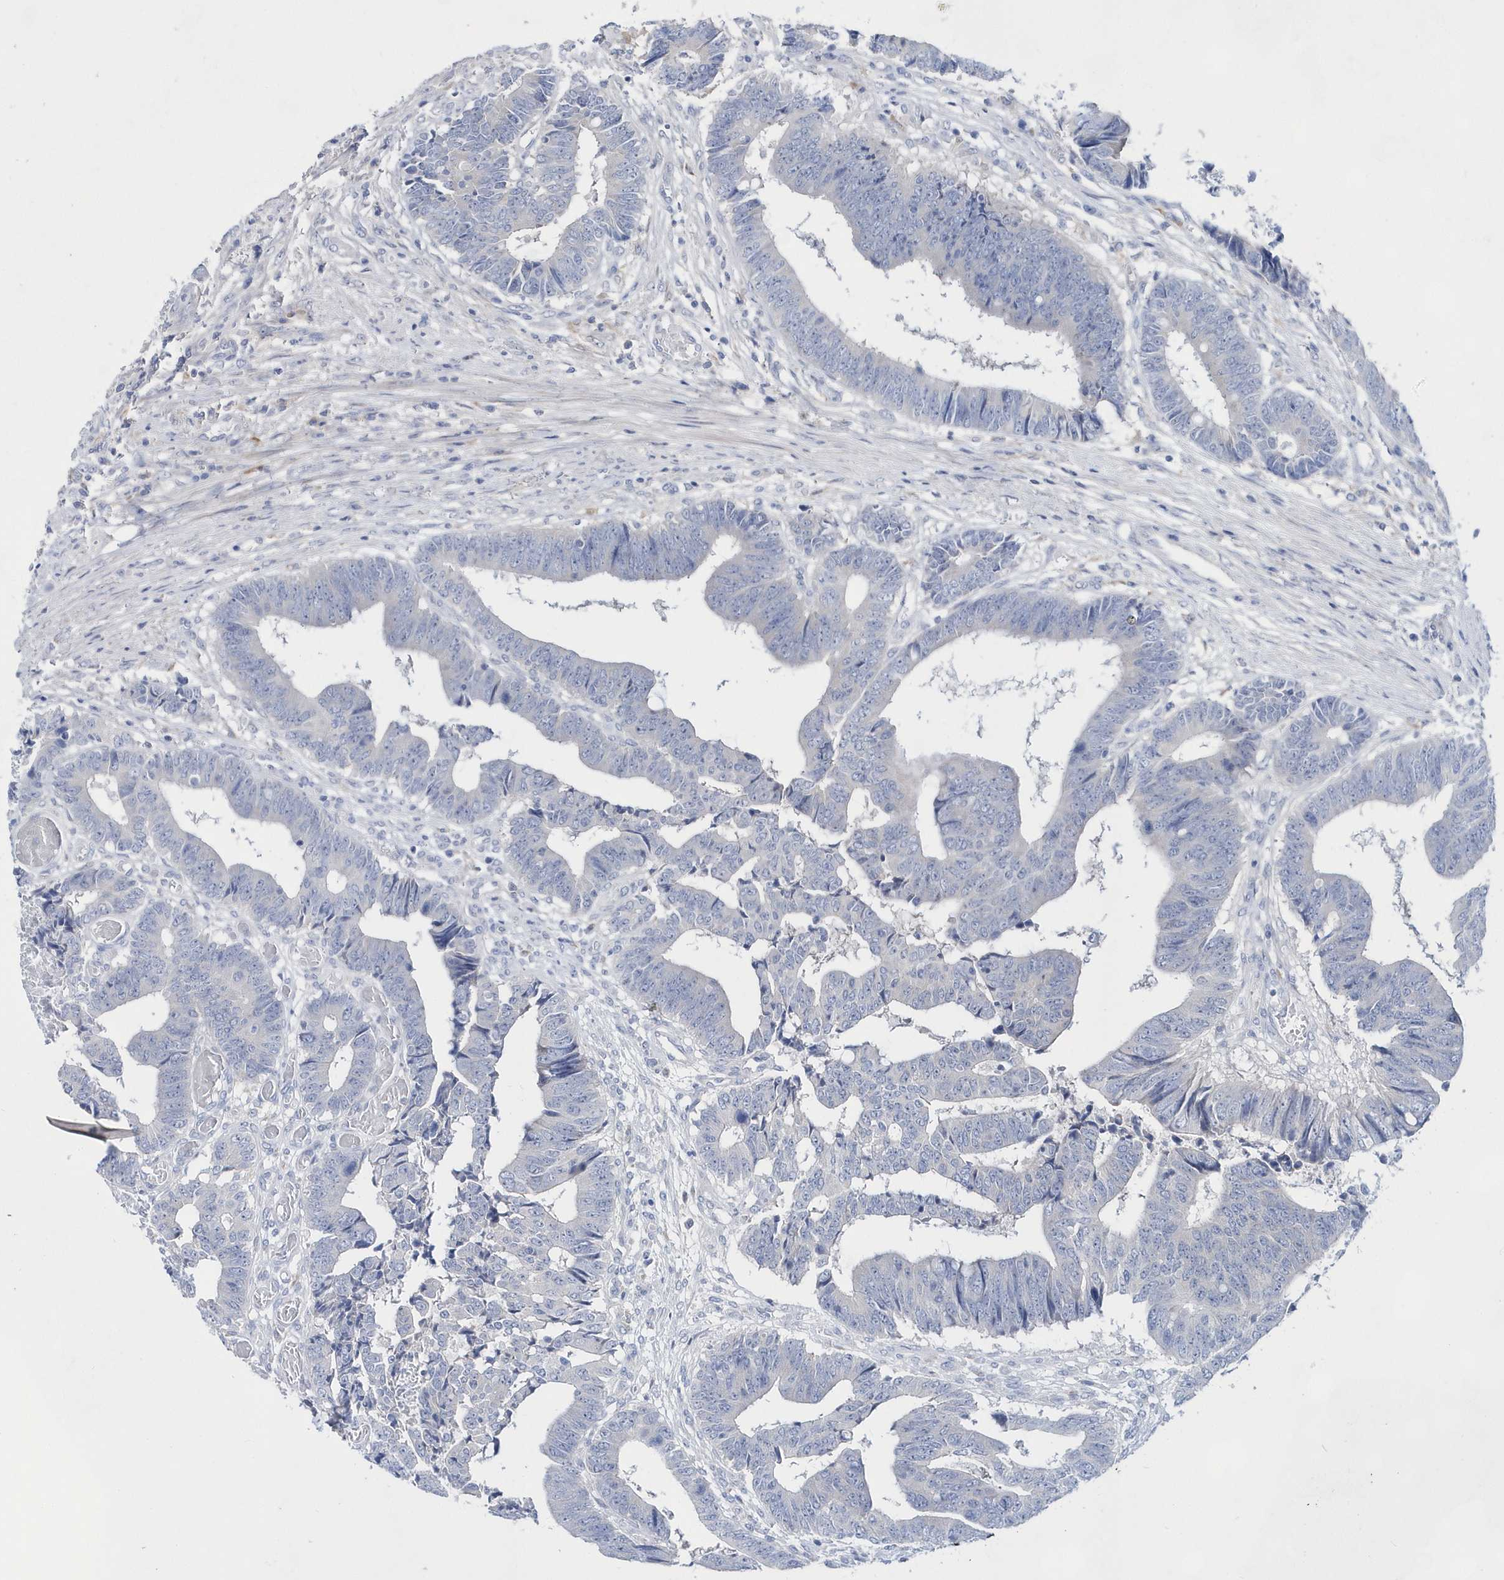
{"staining": {"intensity": "negative", "quantity": "none", "location": "none"}, "tissue": "colorectal cancer", "cell_type": "Tumor cells", "image_type": "cancer", "snomed": [{"axis": "morphology", "description": "Adenocarcinoma, NOS"}, {"axis": "topography", "description": "Rectum"}], "caption": "The histopathology image exhibits no staining of tumor cells in adenocarcinoma (colorectal).", "gene": "BDH2", "patient": {"sex": "male", "age": 84}}